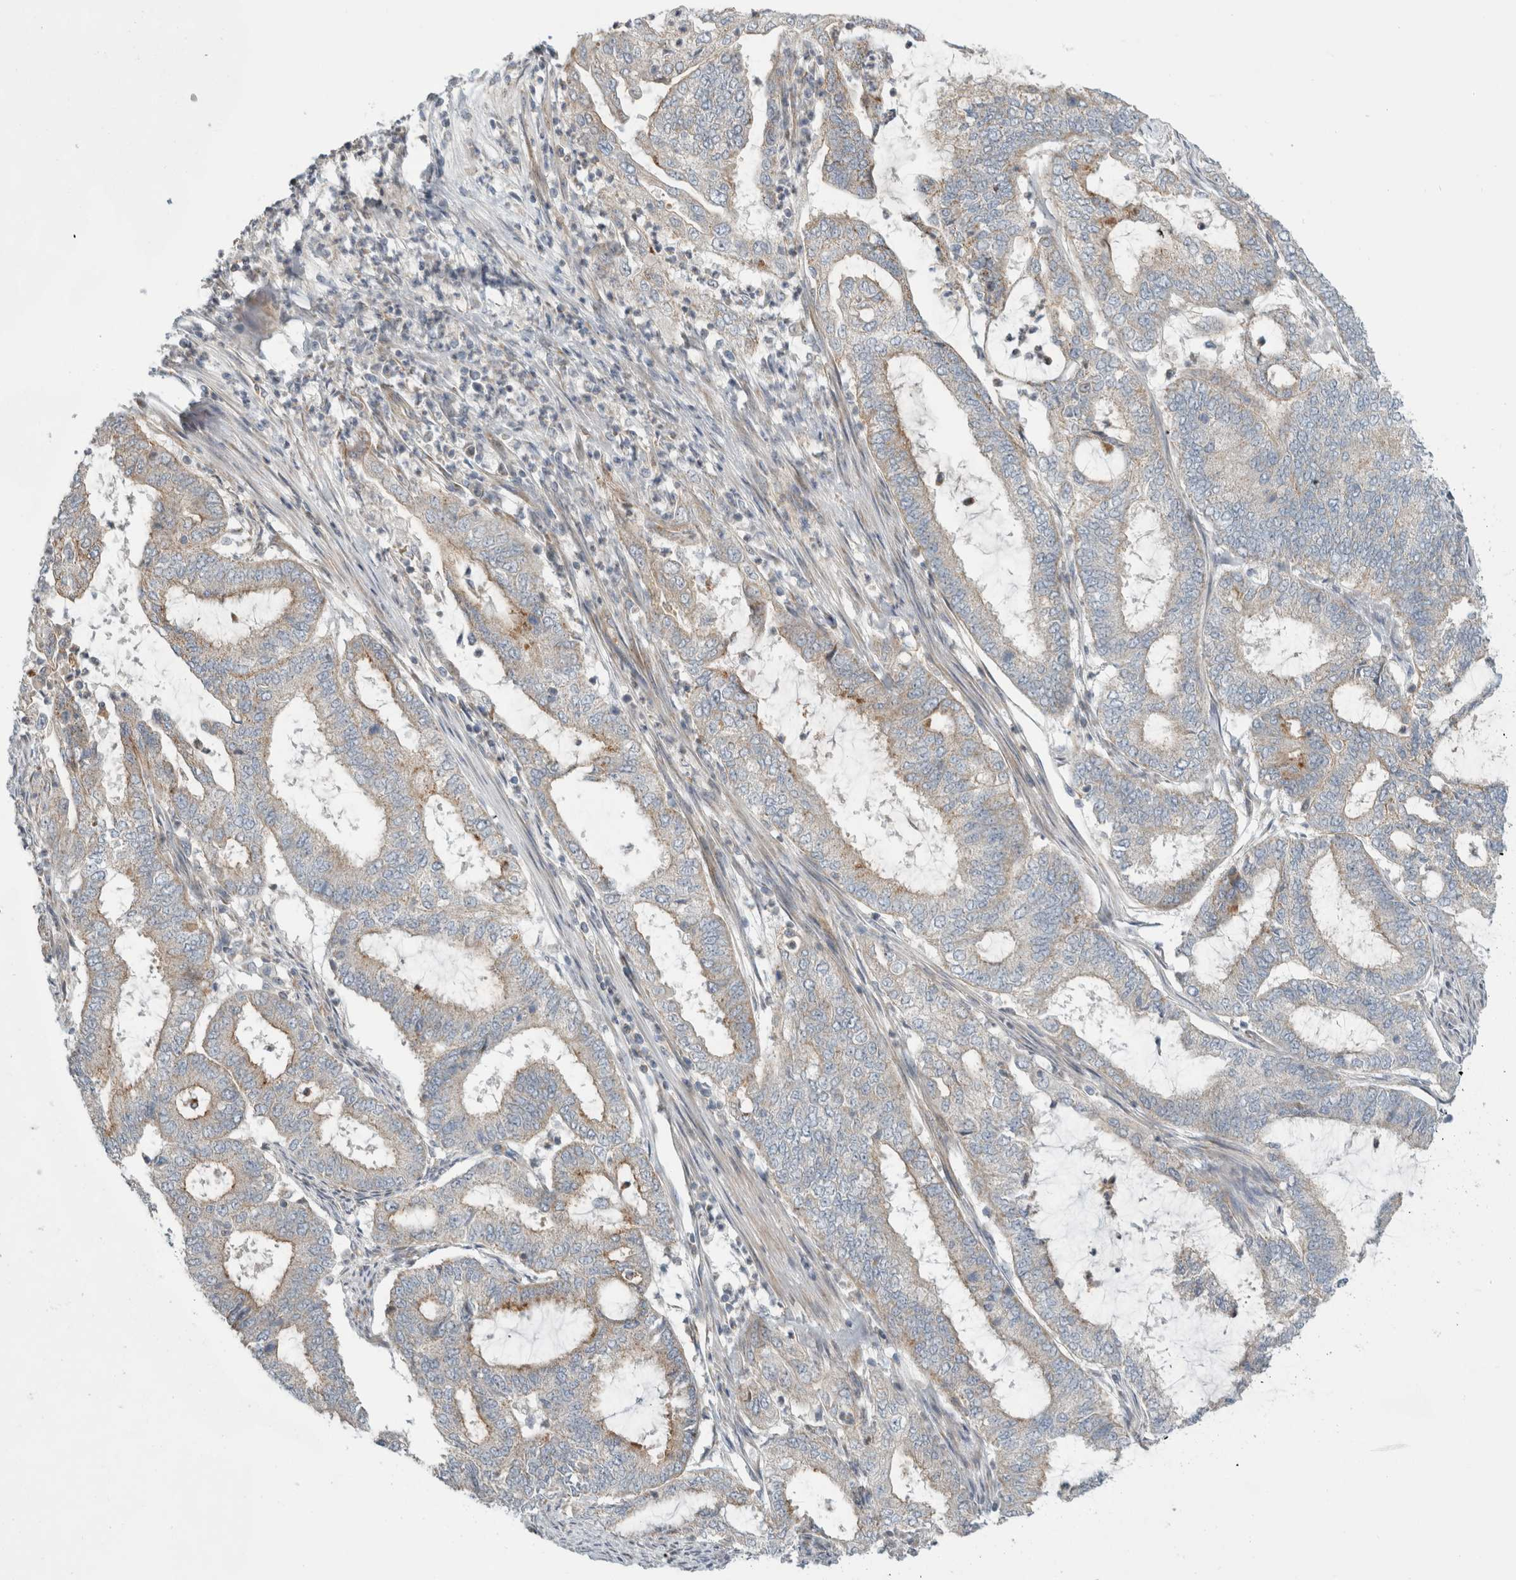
{"staining": {"intensity": "moderate", "quantity": "<25%", "location": "cytoplasmic/membranous"}, "tissue": "endometrial cancer", "cell_type": "Tumor cells", "image_type": "cancer", "snomed": [{"axis": "morphology", "description": "Adenocarcinoma, NOS"}, {"axis": "topography", "description": "Endometrium"}], "caption": "IHC of human endometrial adenocarcinoma exhibits low levels of moderate cytoplasmic/membranous staining in about <25% of tumor cells.", "gene": "KPNA5", "patient": {"sex": "female", "age": 51}}